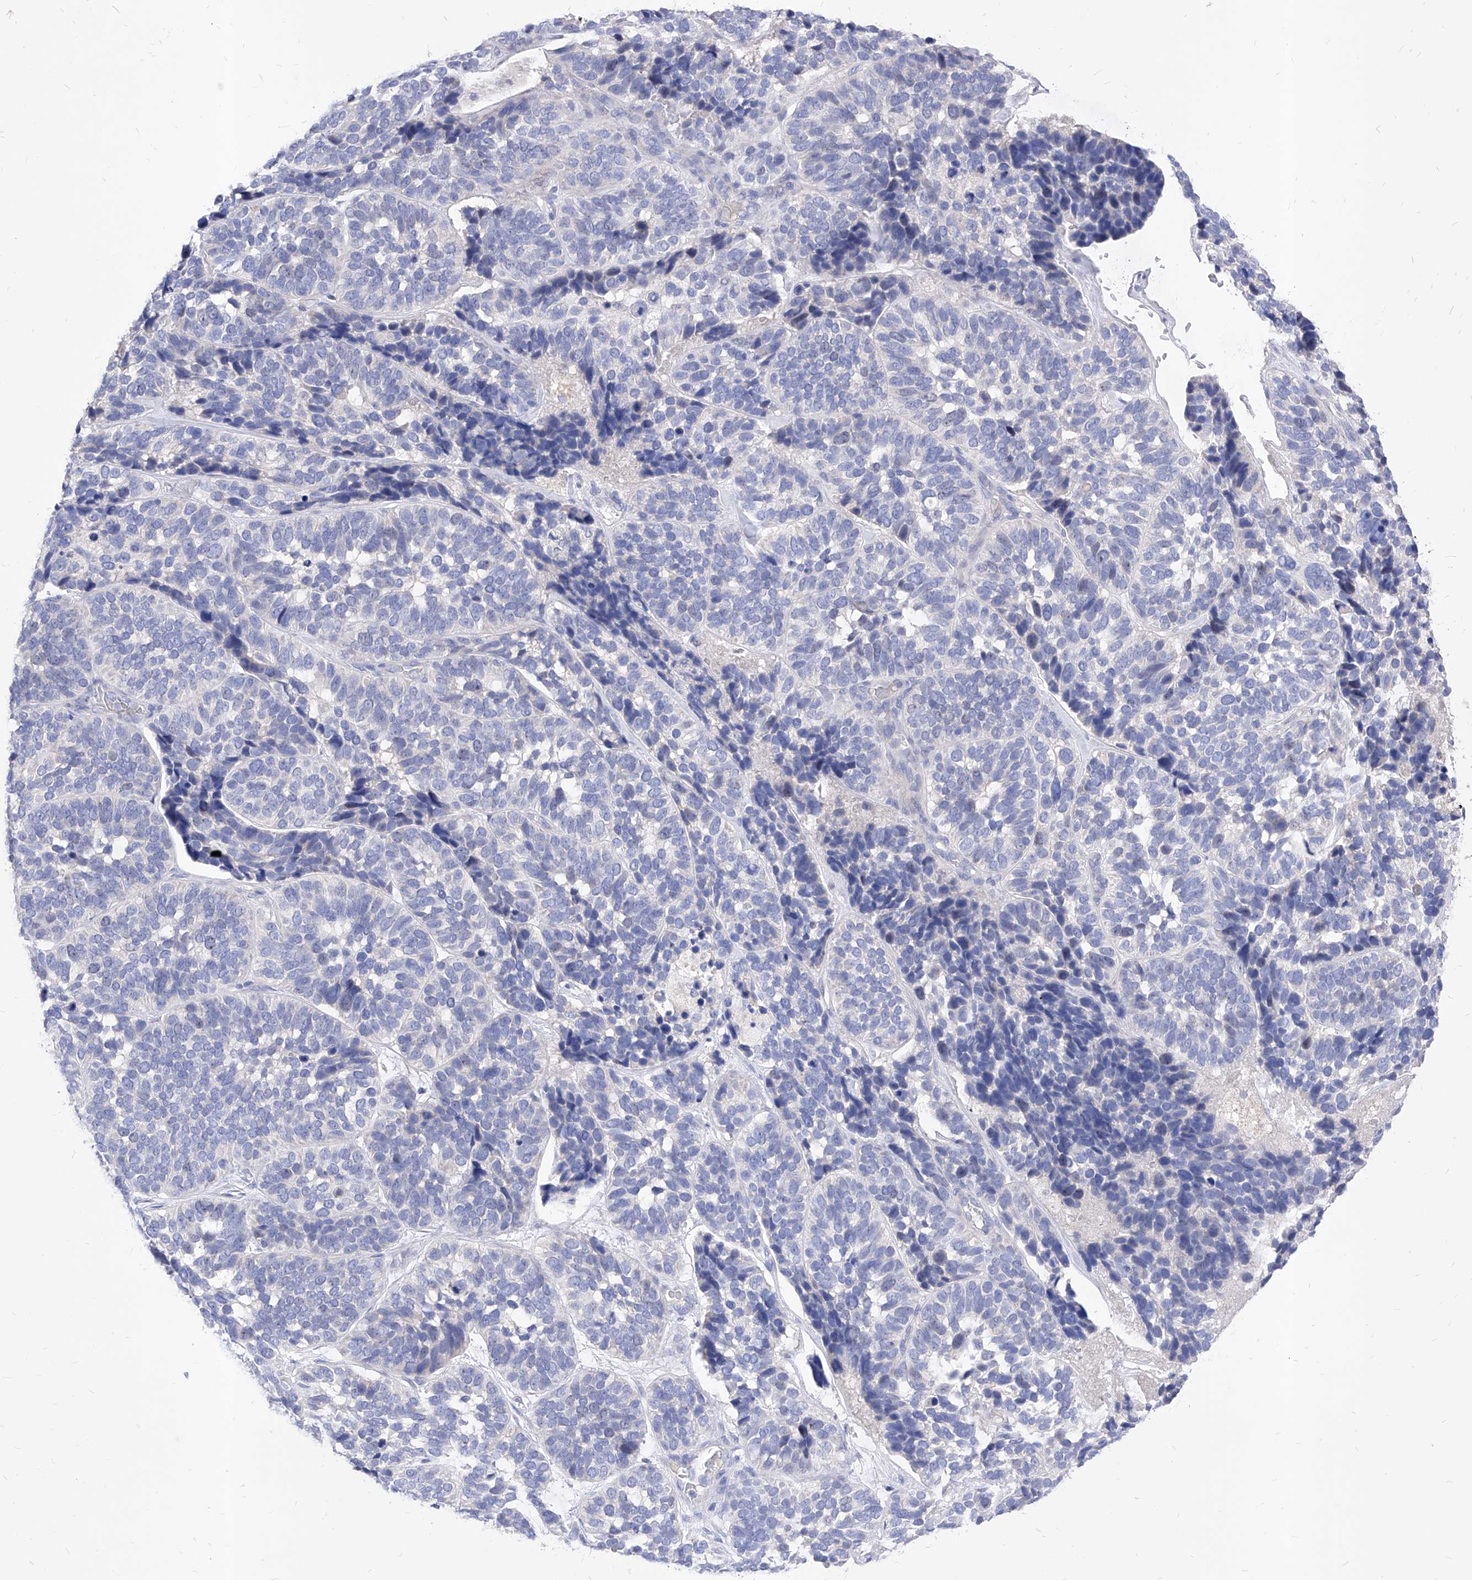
{"staining": {"intensity": "negative", "quantity": "none", "location": "none"}, "tissue": "skin cancer", "cell_type": "Tumor cells", "image_type": "cancer", "snomed": [{"axis": "morphology", "description": "Basal cell carcinoma"}, {"axis": "topography", "description": "Skin"}], "caption": "Basal cell carcinoma (skin) was stained to show a protein in brown. There is no significant expression in tumor cells.", "gene": "VAX1", "patient": {"sex": "male", "age": 62}}